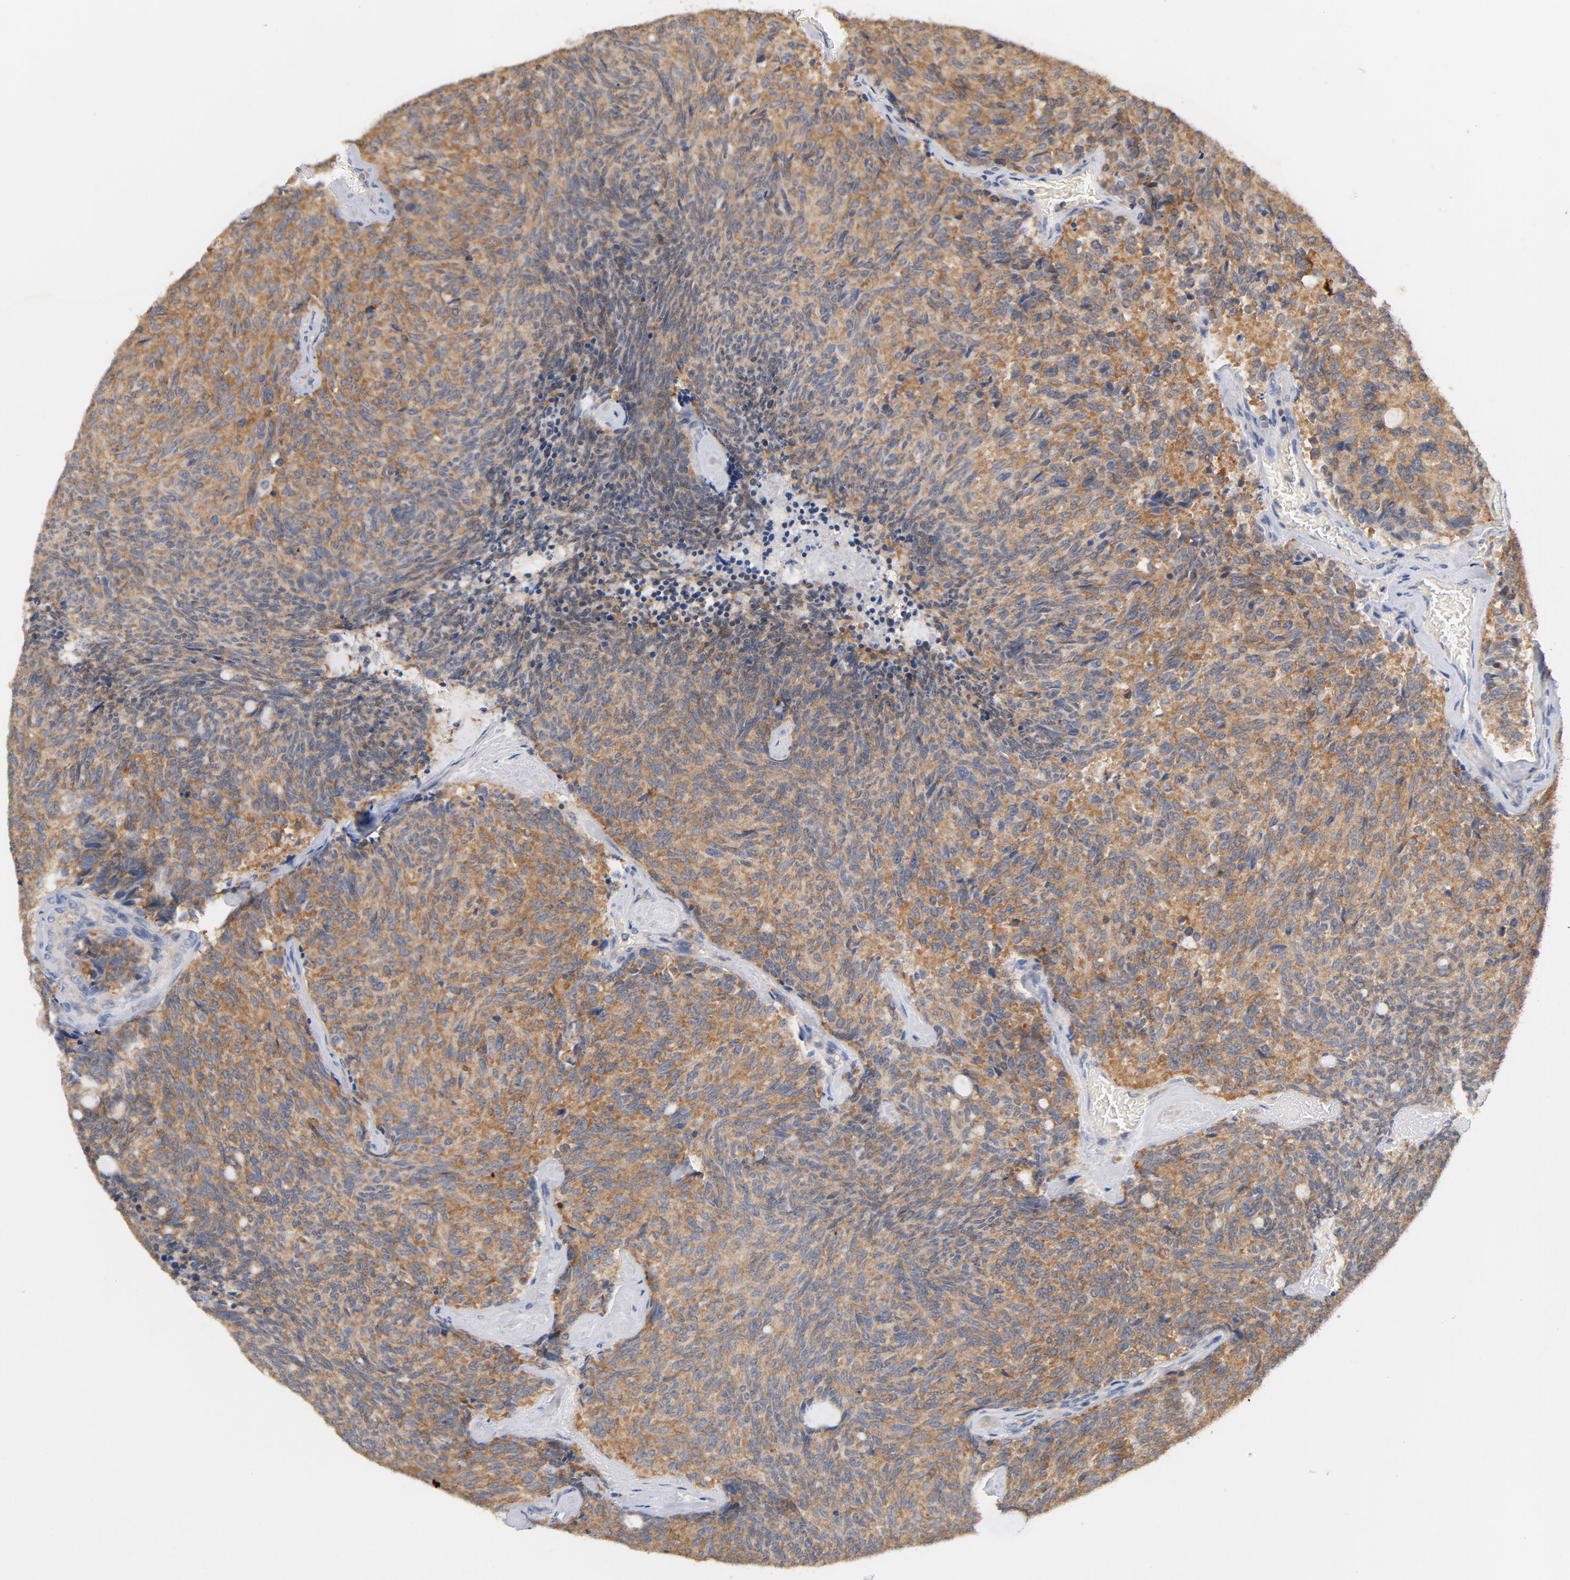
{"staining": {"intensity": "moderate", "quantity": ">75%", "location": "cytoplasmic/membranous"}, "tissue": "carcinoid", "cell_type": "Tumor cells", "image_type": "cancer", "snomed": [{"axis": "morphology", "description": "Carcinoid, malignant, NOS"}, {"axis": "topography", "description": "Pancreas"}], "caption": "Immunohistochemical staining of carcinoid (malignant) shows medium levels of moderate cytoplasmic/membranous staining in about >75% of tumor cells. The protein of interest is stained brown, and the nuclei are stained in blue (DAB IHC with brightfield microscopy, high magnification).", "gene": "DDX6", "patient": {"sex": "female", "age": 54}}